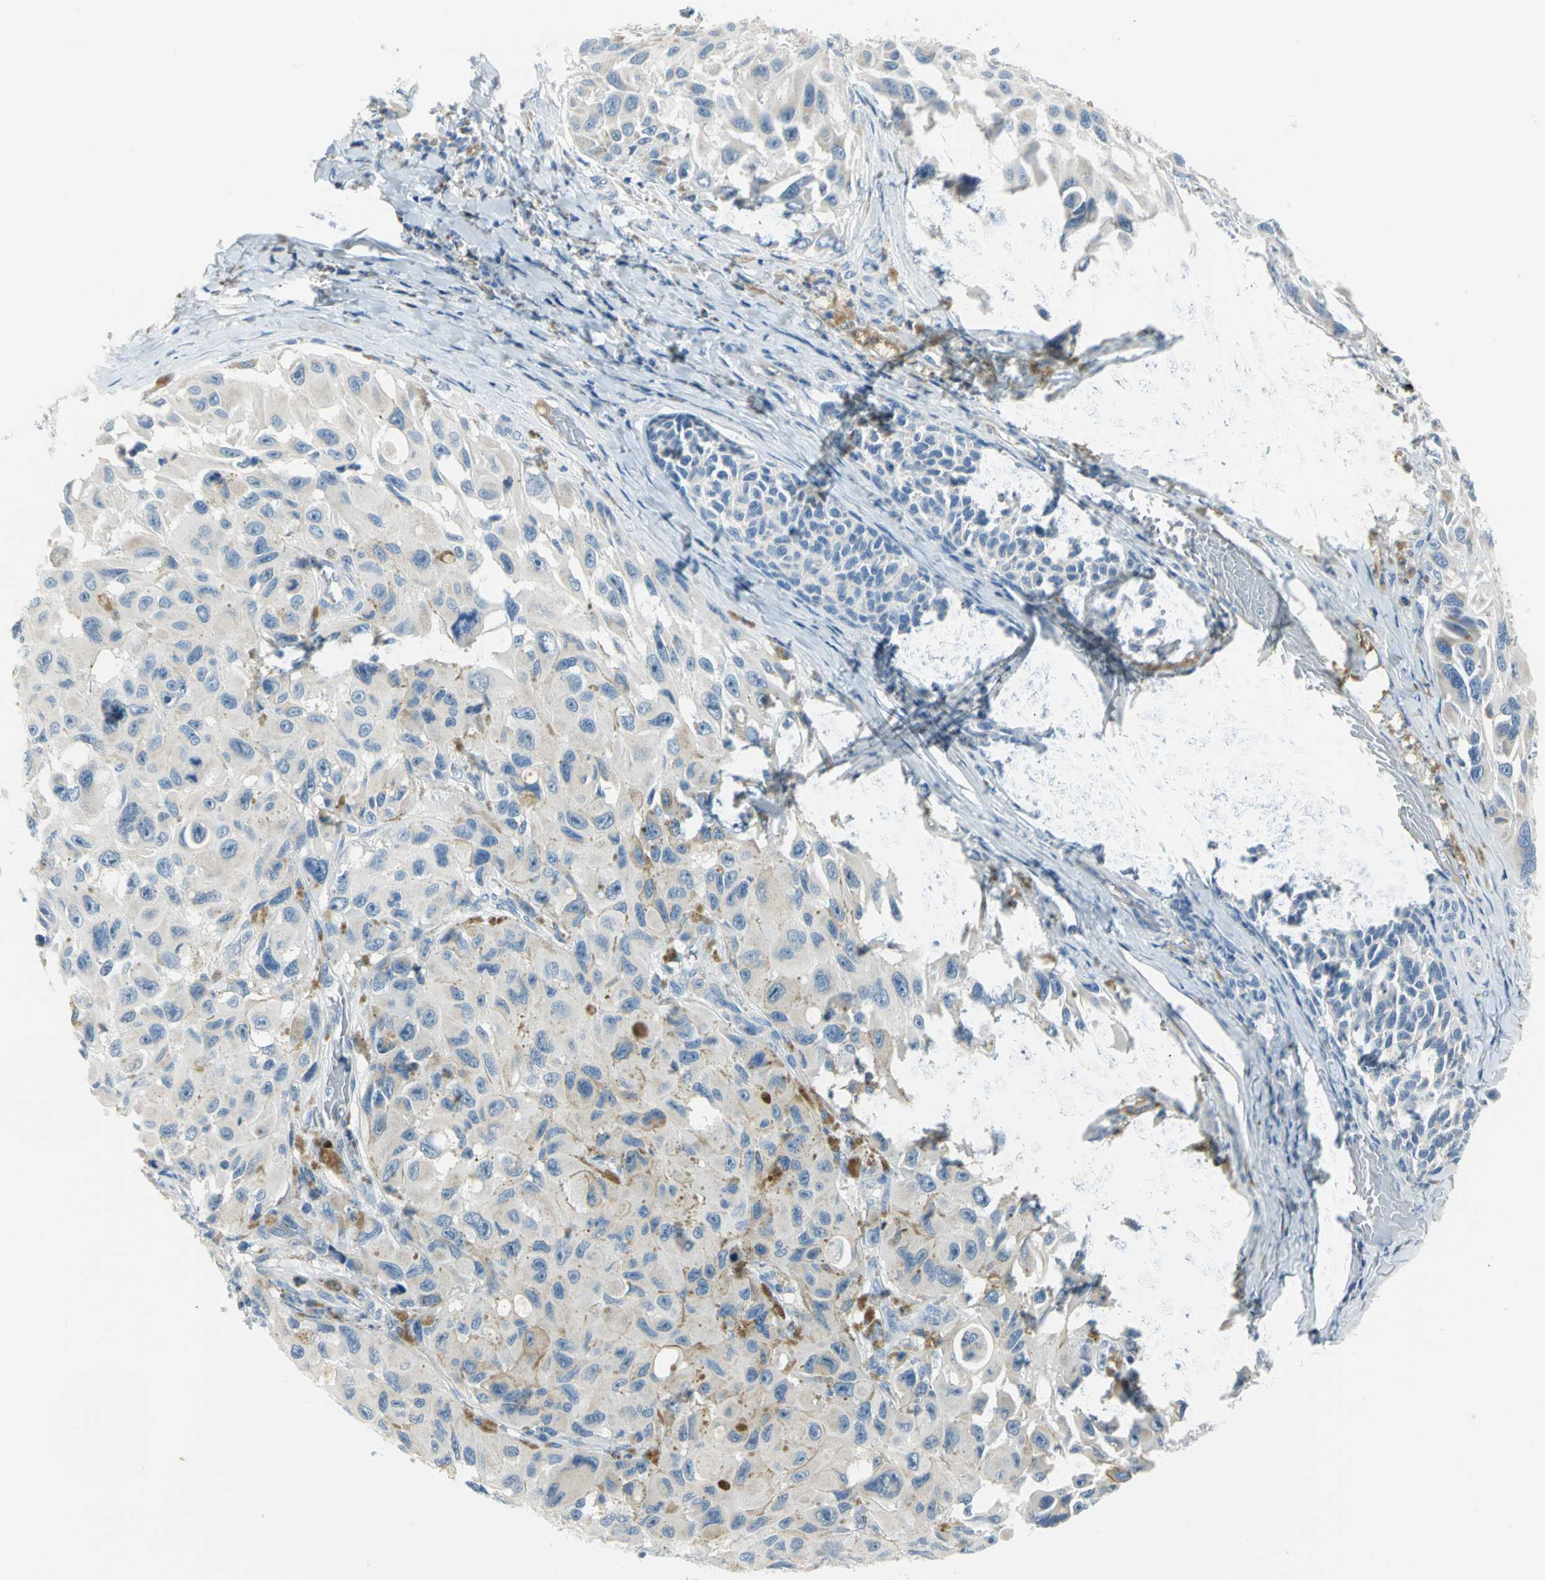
{"staining": {"intensity": "weak", "quantity": "<25%", "location": "cytoplasmic/membranous"}, "tissue": "melanoma", "cell_type": "Tumor cells", "image_type": "cancer", "snomed": [{"axis": "morphology", "description": "Malignant melanoma, NOS"}, {"axis": "topography", "description": "Skin"}], "caption": "Tumor cells are negative for protein expression in human malignant melanoma.", "gene": "ALOX15", "patient": {"sex": "female", "age": 73}}